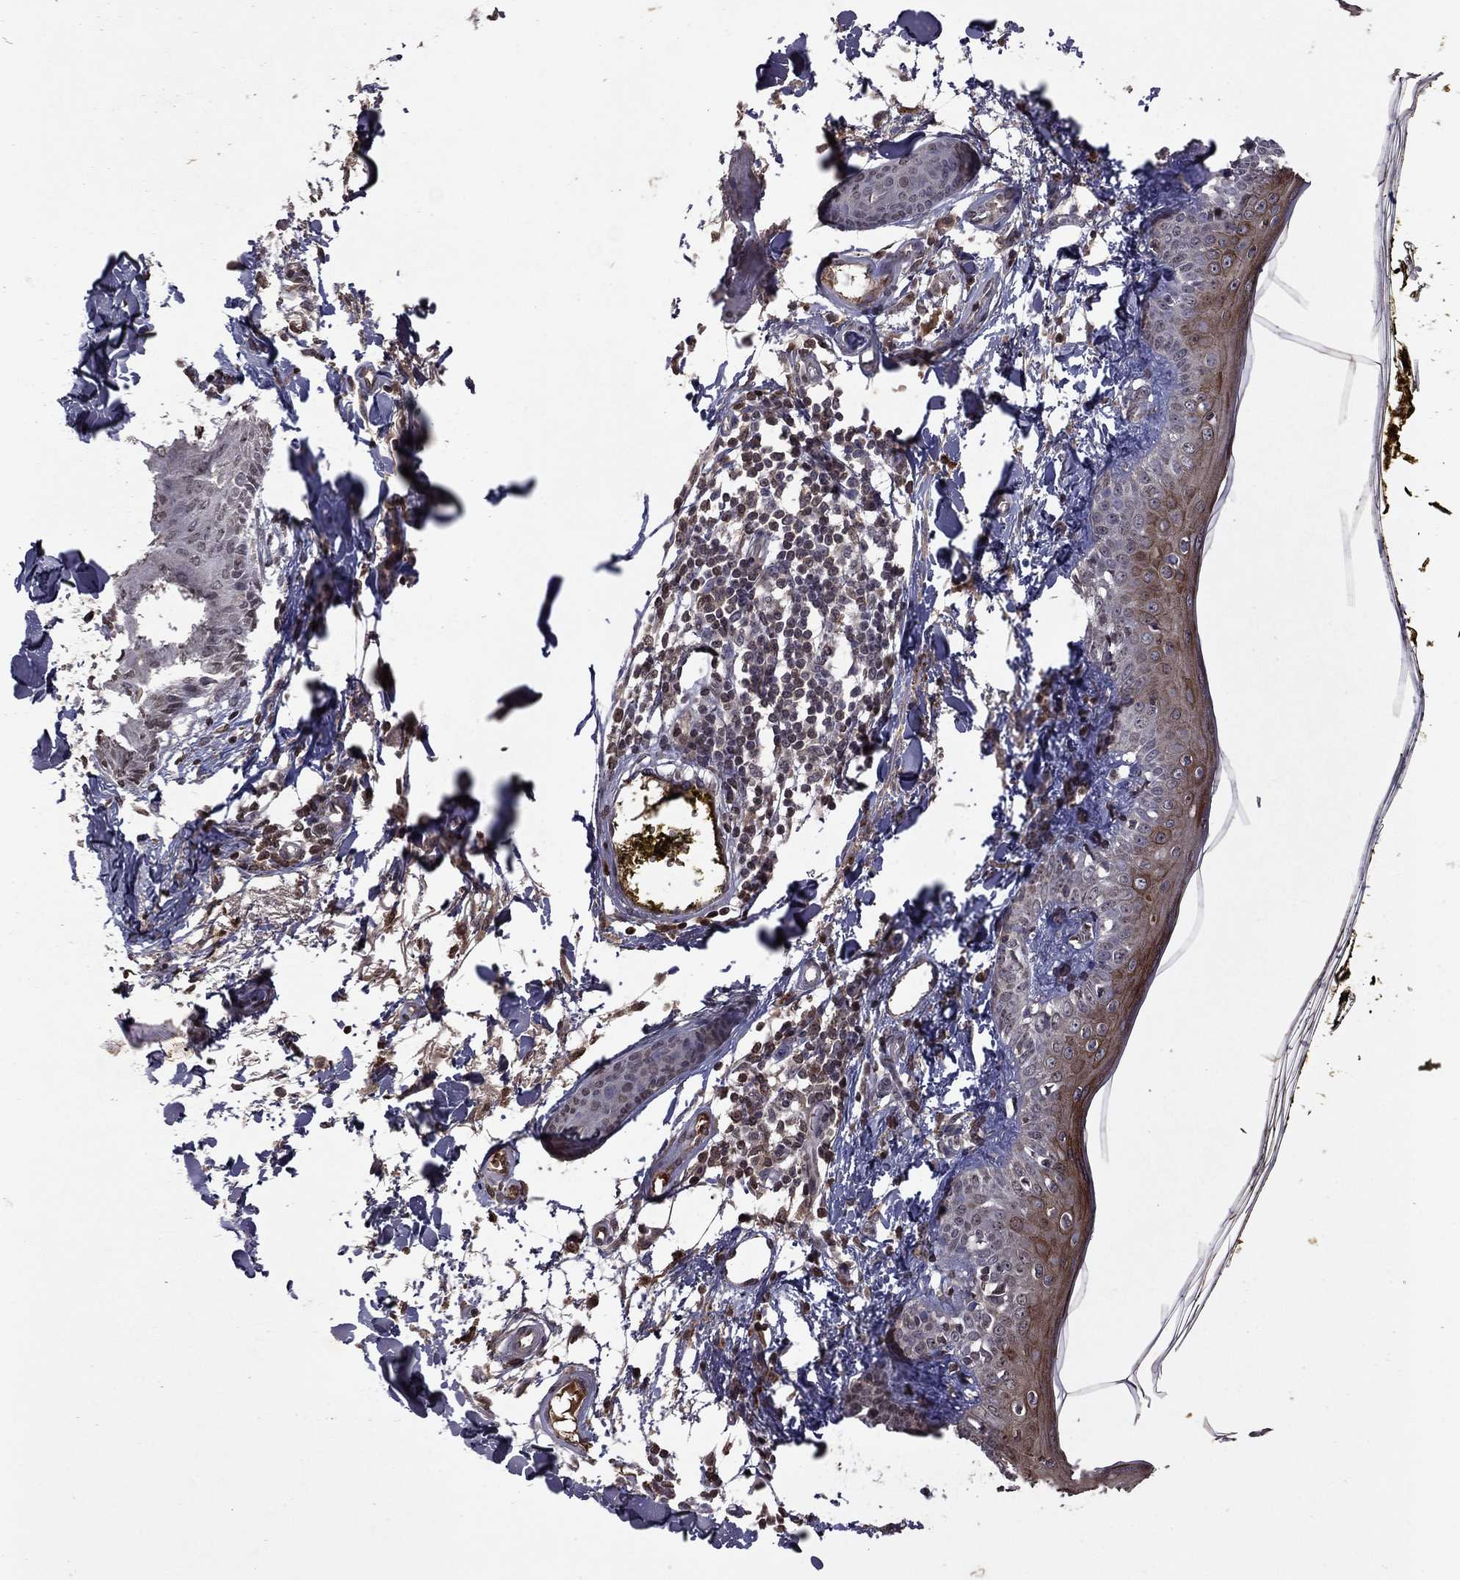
{"staining": {"intensity": "negative", "quantity": "none", "location": "none"}, "tissue": "skin", "cell_type": "Fibroblasts", "image_type": "normal", "snomed": [{"axis": "morphology", "description": "Normal tissue, NOS"}, {"axis": "topography", "description": "Skin"}], "caption": "Immunohistochemistry (IHC) of normal skin reveals no staining in fibroblasts.", "gene": "NLGN1", "patient": {"sex": "male", "age": 76}}